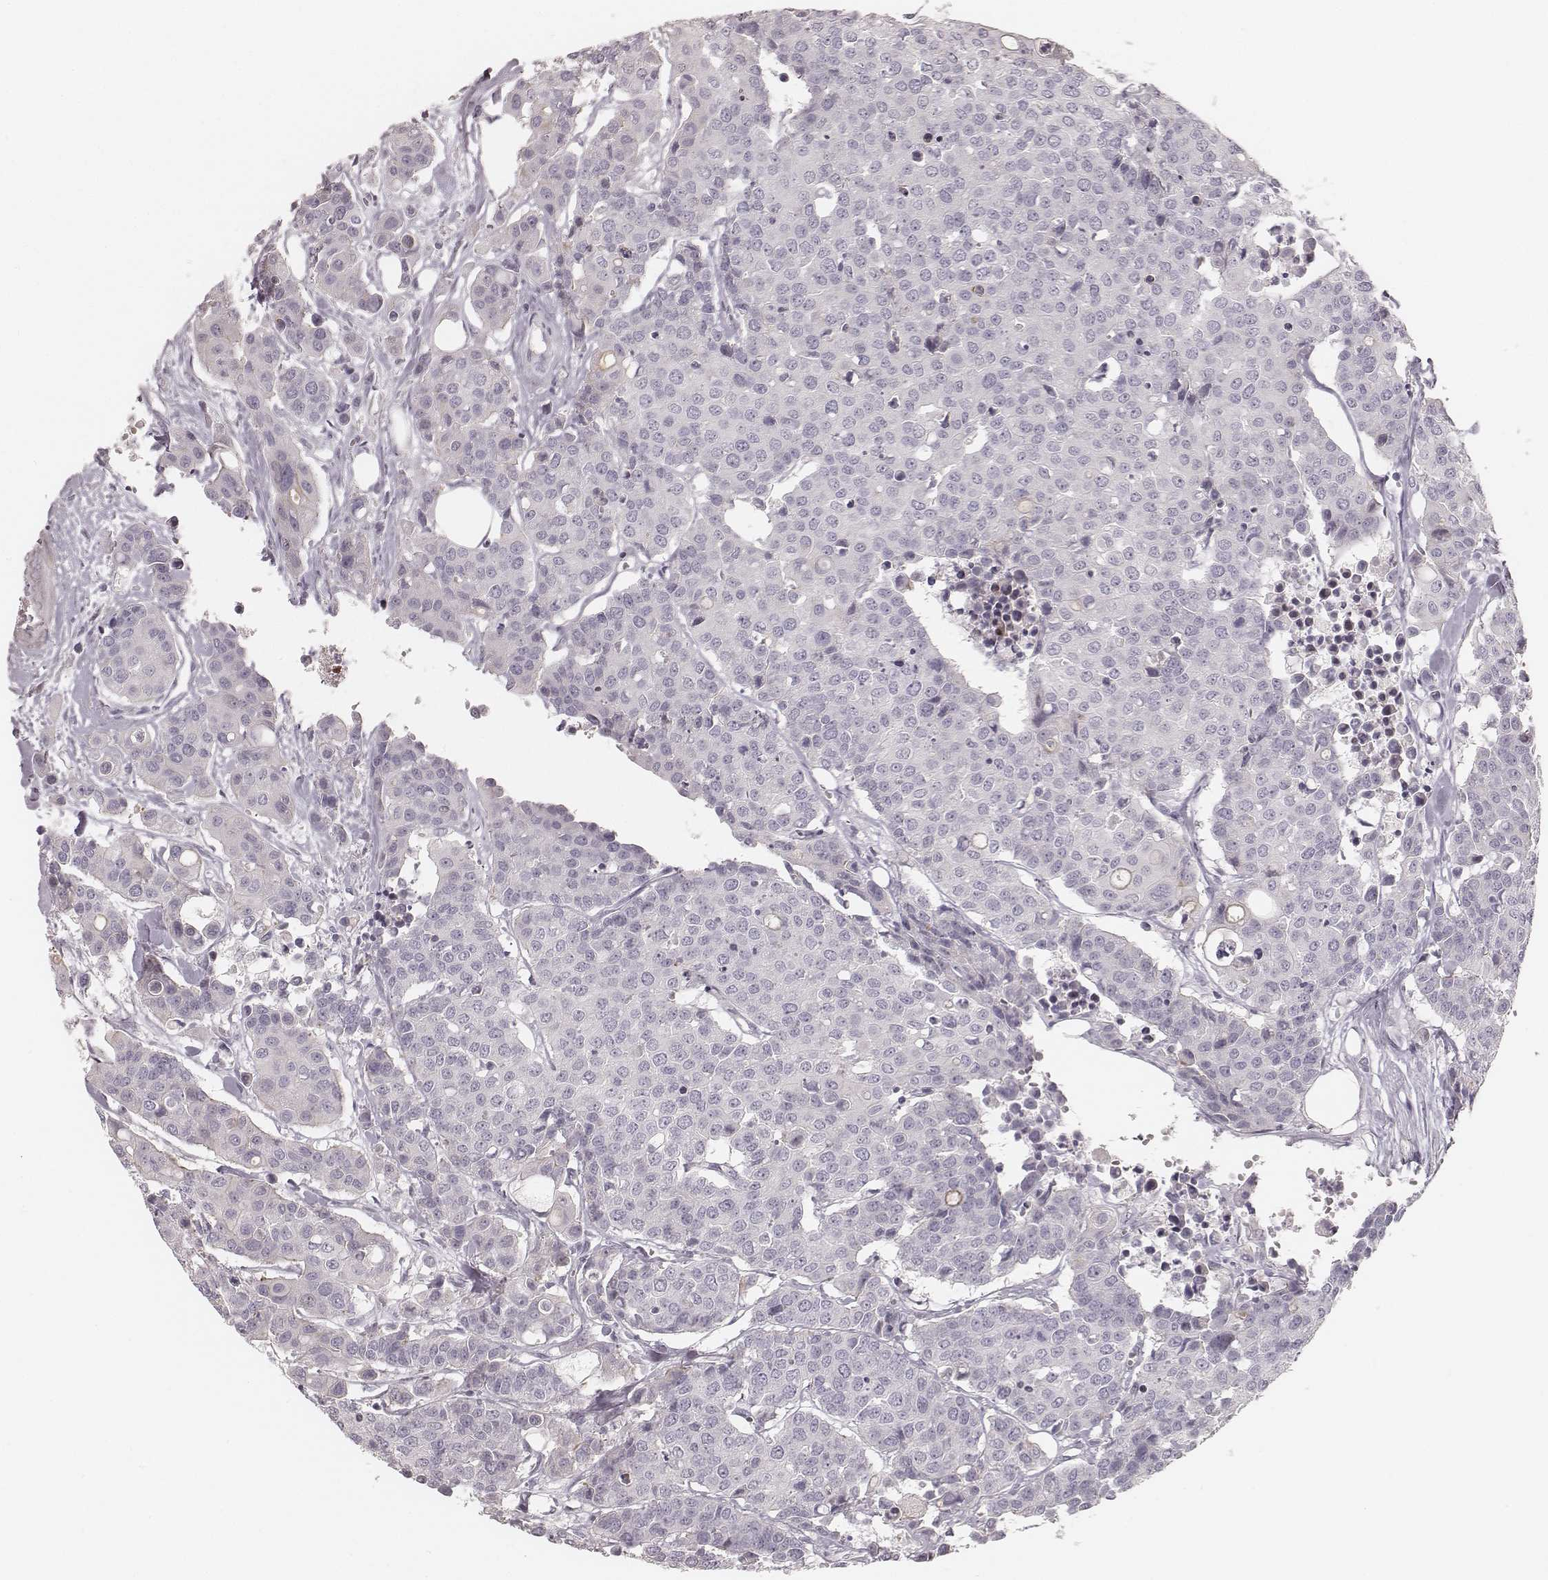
{"staining": {"intensity": "negative", "quantity": "none", "location": "none"}, "tissue": "carcinoid", "cell_type": "Tumor cells", "image_type": "cancer", "snomed": [{"axis": "morphology", "description": "Carcinoid, malignant, NOS"}, {"axis": "topography", "description": "Colon"}], "caption": "Image shows no significant protein staining in tumor cells of carcinoid (malignant).", "gene": "SPATA24", "patient": {"sex": "male", "age": 81}}